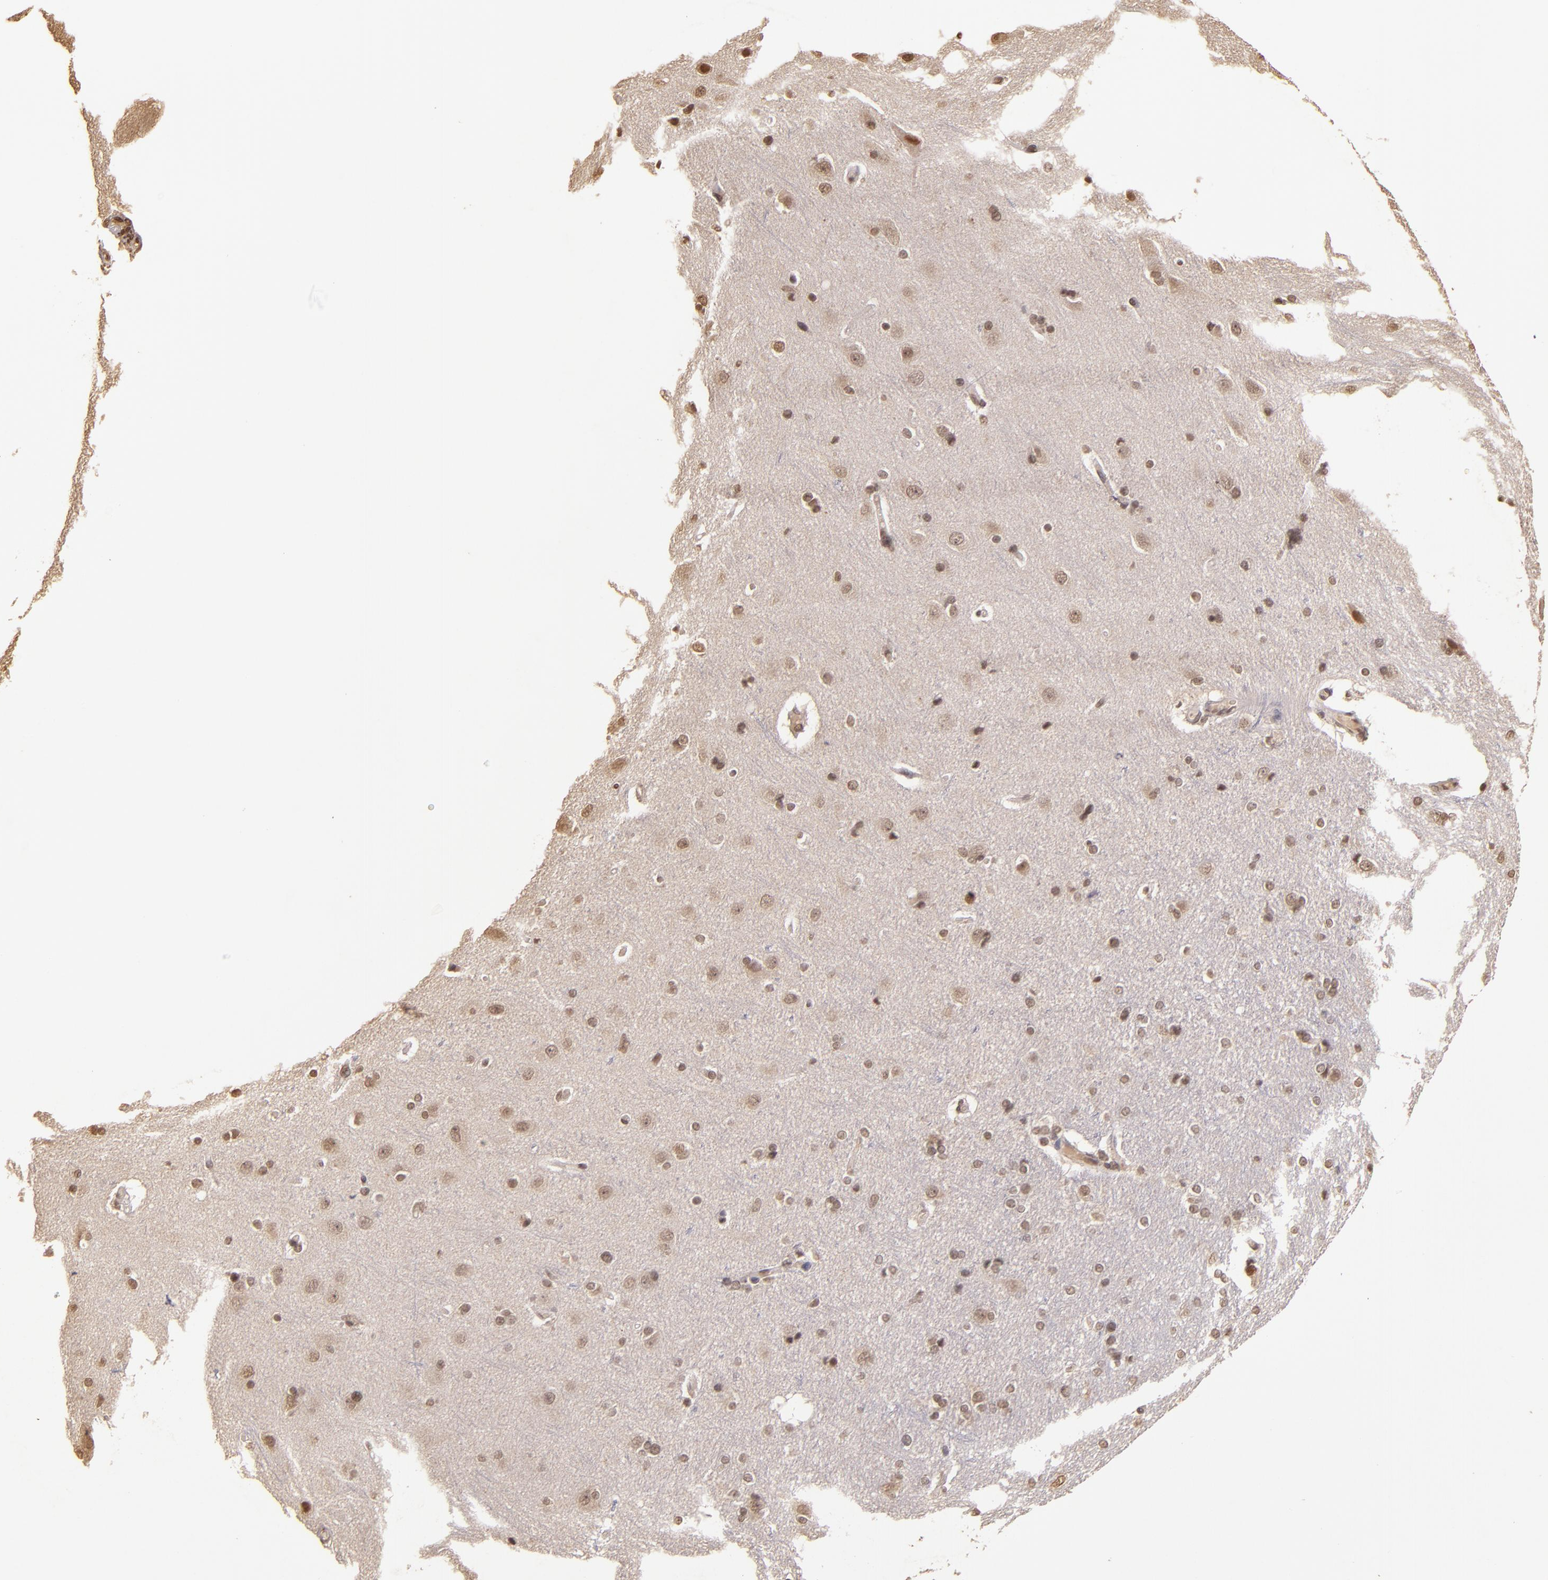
{"staining": {"intensity": "moderate", "quantity": ">75%", "location": "nuclear"}, "tissue": "cerebral cortex", "cell_type": "Endothelial cells", "image_type": "normal", "snomed": [{"axis": "morphology", "description": "Normal tissue, NOS"}, {"axis": "topography", "description": "Cerebral cortex"}], "caption": "Human cerebral cortex stained with a brown dye reveals moderate nuclear positive staining in about >75% of endothelial cells.", "gene": "CUL1", "patient": {"sex": "female", "age": 54}}